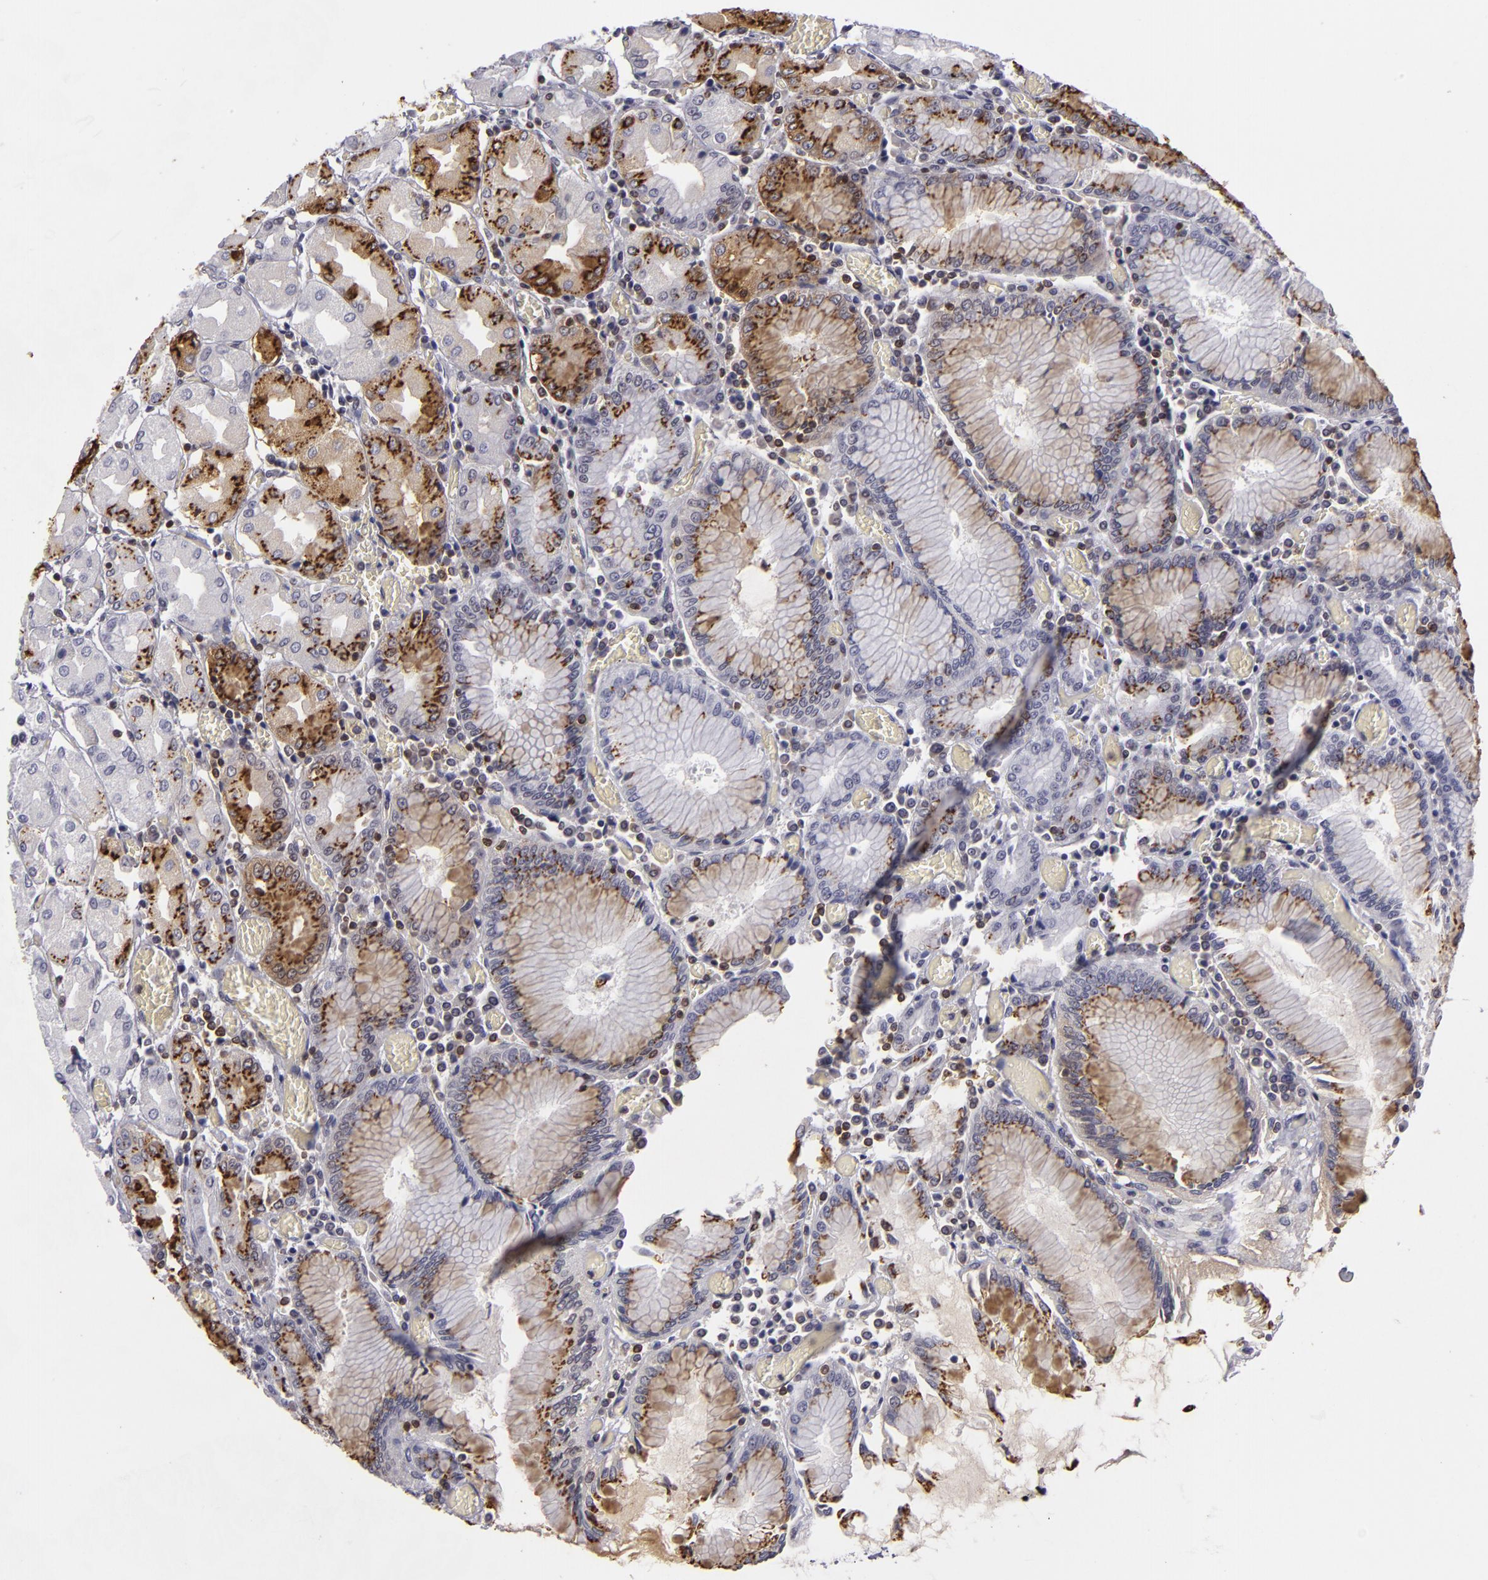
{"staining": {"intensity": "moderate", "quantity": "25%-75%", "location": "cytoplasmic/membranous"}, "tissue": "stomach", "cell_type": "Glandular cells", "image_type": "normal", "snomed": [{"axis": "morphology", "description": "Normal tissue, NOS"}, {"axis": "topography", "description": "Stomach, upper"}], "caption": "Moderate cytoplasmic/membranous staining for a protein is appreciated in approximately 25%-75% of glandular cells of unremarkable stomach using immunohistochemistry (IHC).", "gene": "KCNAB2", "patient": {"sex": "male", "age": 78}}